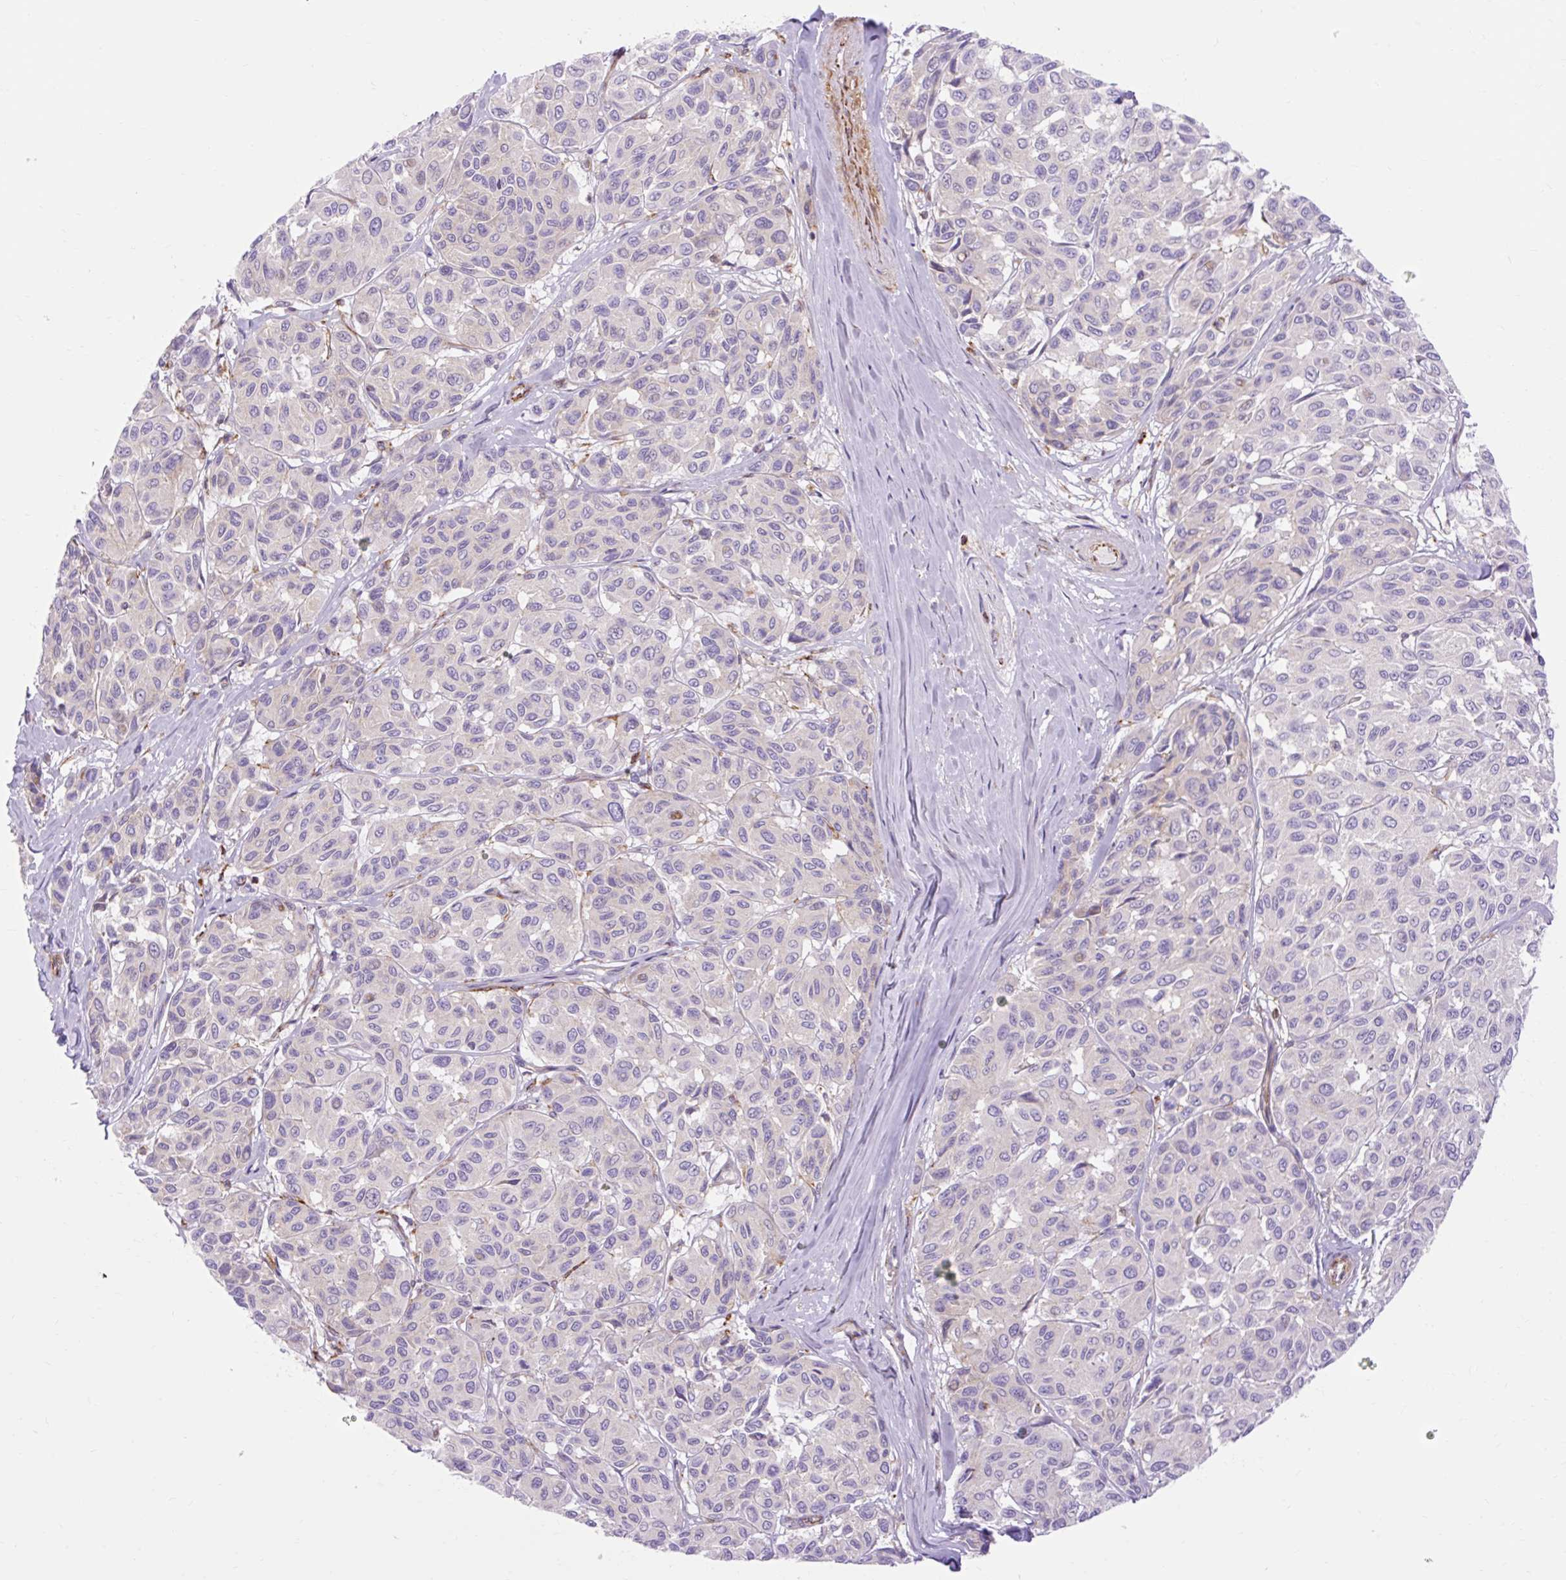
{"staining": {"intensity": "negative", "quantity": "none", "location": "none"}, "tissue": "melanoma", "cell_type": "Tumor cells", "image_type": "cancer", "snomed": [{"axis": "morphology", "description": "Malignant melanoma, NOS"}, {"axis": "topography", "description": "Skin"}], "caption": "DAB (3,3'-diaminobenzidine) immunohistochemical staining of malignant melanoma exhibits no significant positivity in tumor cells. (Stains: DAB immunohistochemistry (IHC) with hematoxylin counter stain, Microscopy: brightfield microscopy at high magnification).", "gene": "CORO7-PAM16", "patient": {"sex": "female", "age": 66}}